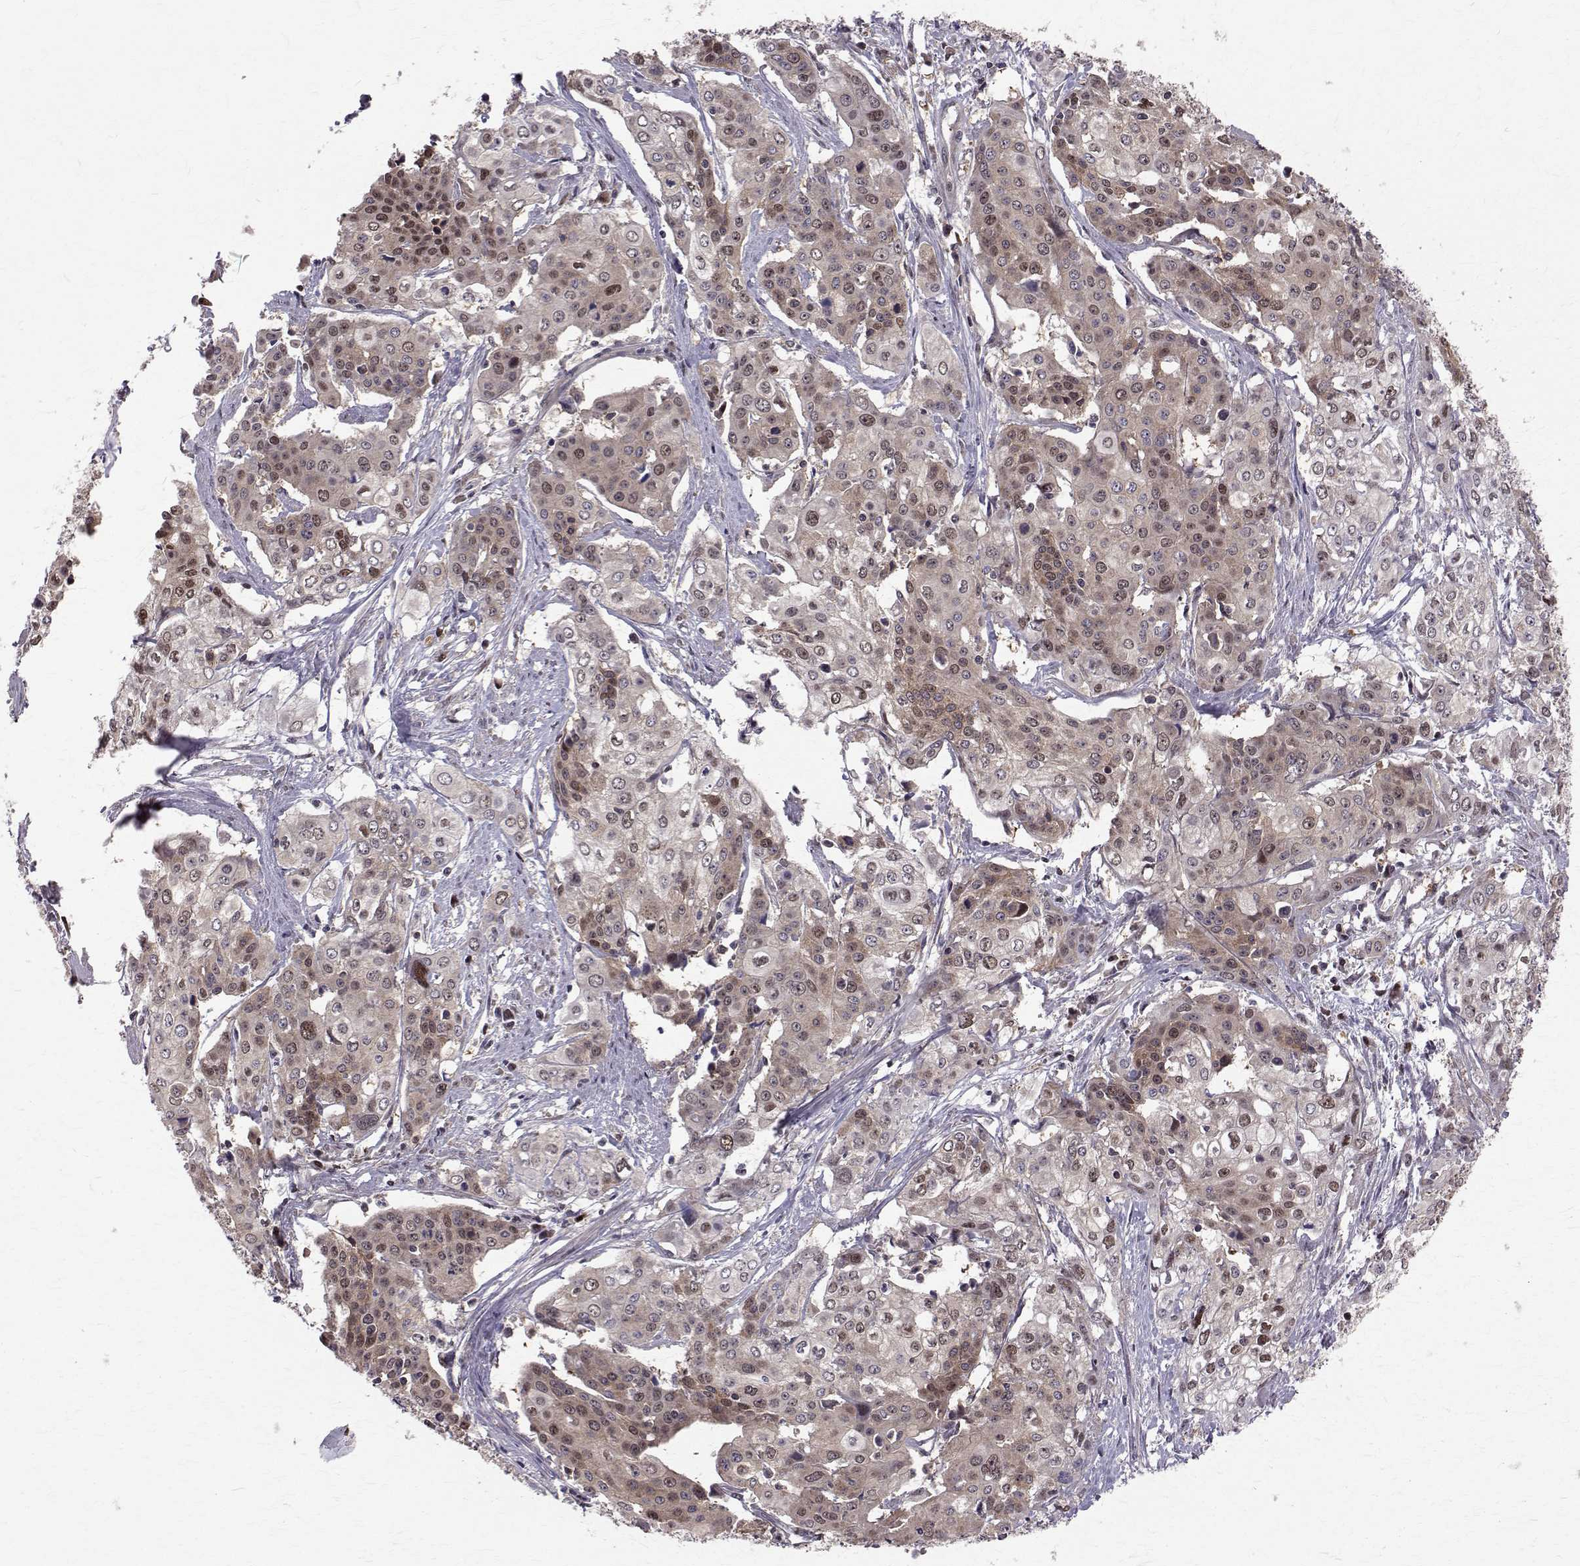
{"staining": {"intensity": "moderate", "quantity": ">75%", "location": "nuclear"}, "tissue": "cervical cancer", "cell_type": "Tumor cells", "image_type": "cancer", "snomed": [{"axis": "morphology", "description": "Squamous cell carcinoma, NOS"}, {"axis": "topography", "description": "Cervix"}], "caption": "Cervical cancer tissue demonstrates moderate nuclear expression in approximately >75% of tumor cells, visualized by immunohistochemistry. The protein is shown in brown color, while the nuclei are stained blue.", "gene": "NIF3L1", "patient": {"sex": "female", "age": 39}}